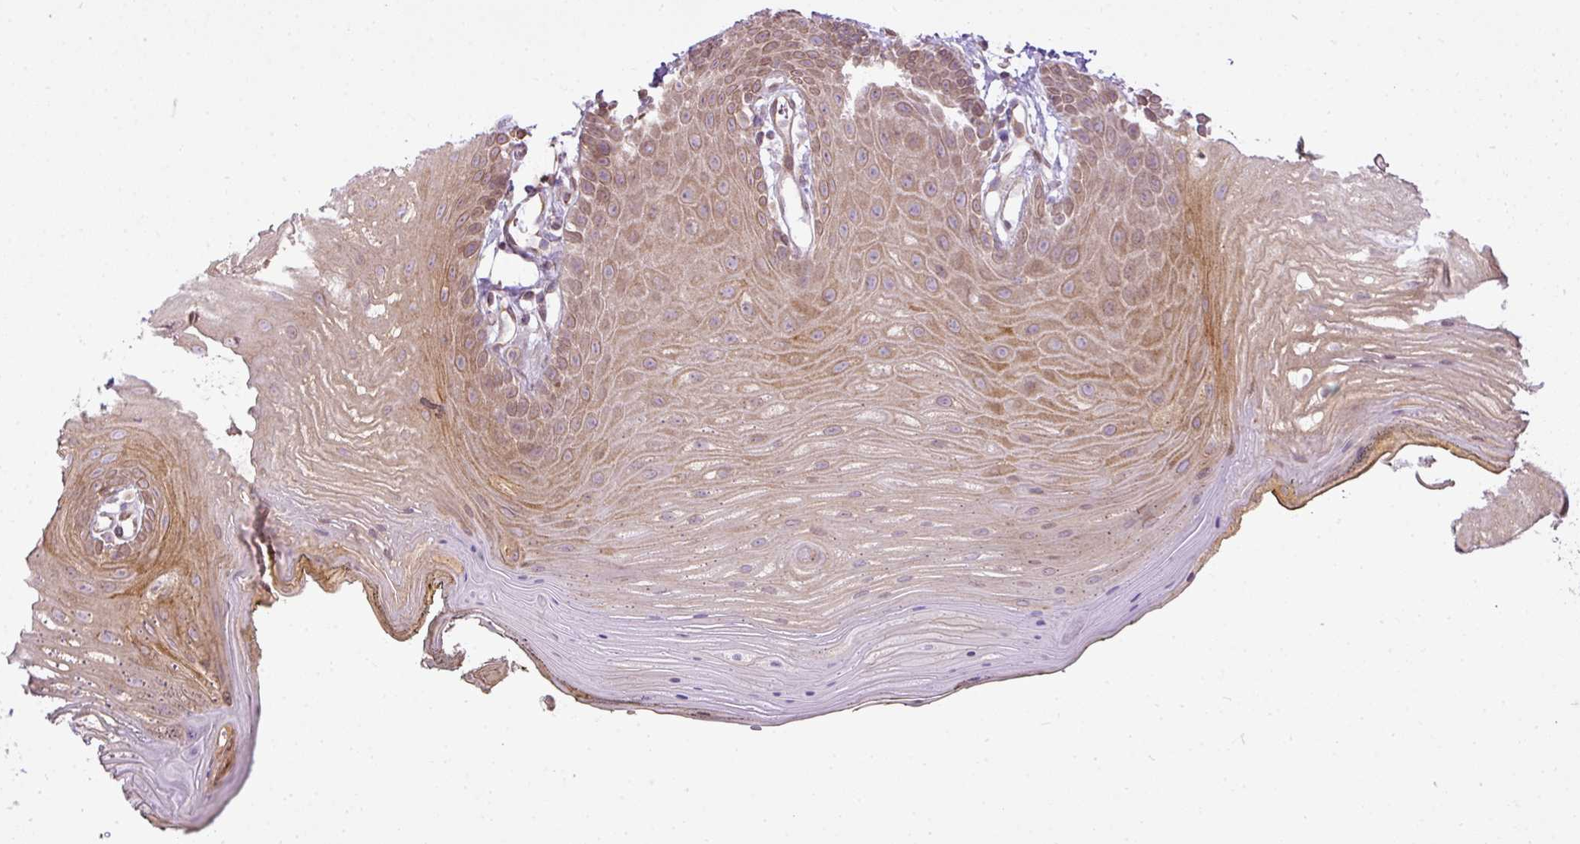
{"staining": {"intensity": "moderate", "quantity": "25%-75%", "location": "cytoplasmic/membranous,nuclear"}, "tissue": "oral mucosa", "cell_type": "Squamous epithelial cells", "image_type": "normal", "snomed": [{"axis": "morphology", "description": "Normal tissue, NOS"}, {"axis": "morphology", "description": "Squamous cell carcinoma, NOS"}, {"axis": "topography", "description": "Oral tissue"}, {"axis": "topography", "description": "Head-Neck"}], "caption": "This micrograph shows benign oral mucosa stained with immunohistochemistry to label a protein in brown. The cytoplasmic/membranous,nuclear of squamous epithelial cells show moderate positivity for the protein. Nuclei are counter-stained blue.", "gene": "COX18", "patient": {"sex": "female", "age": 81}}